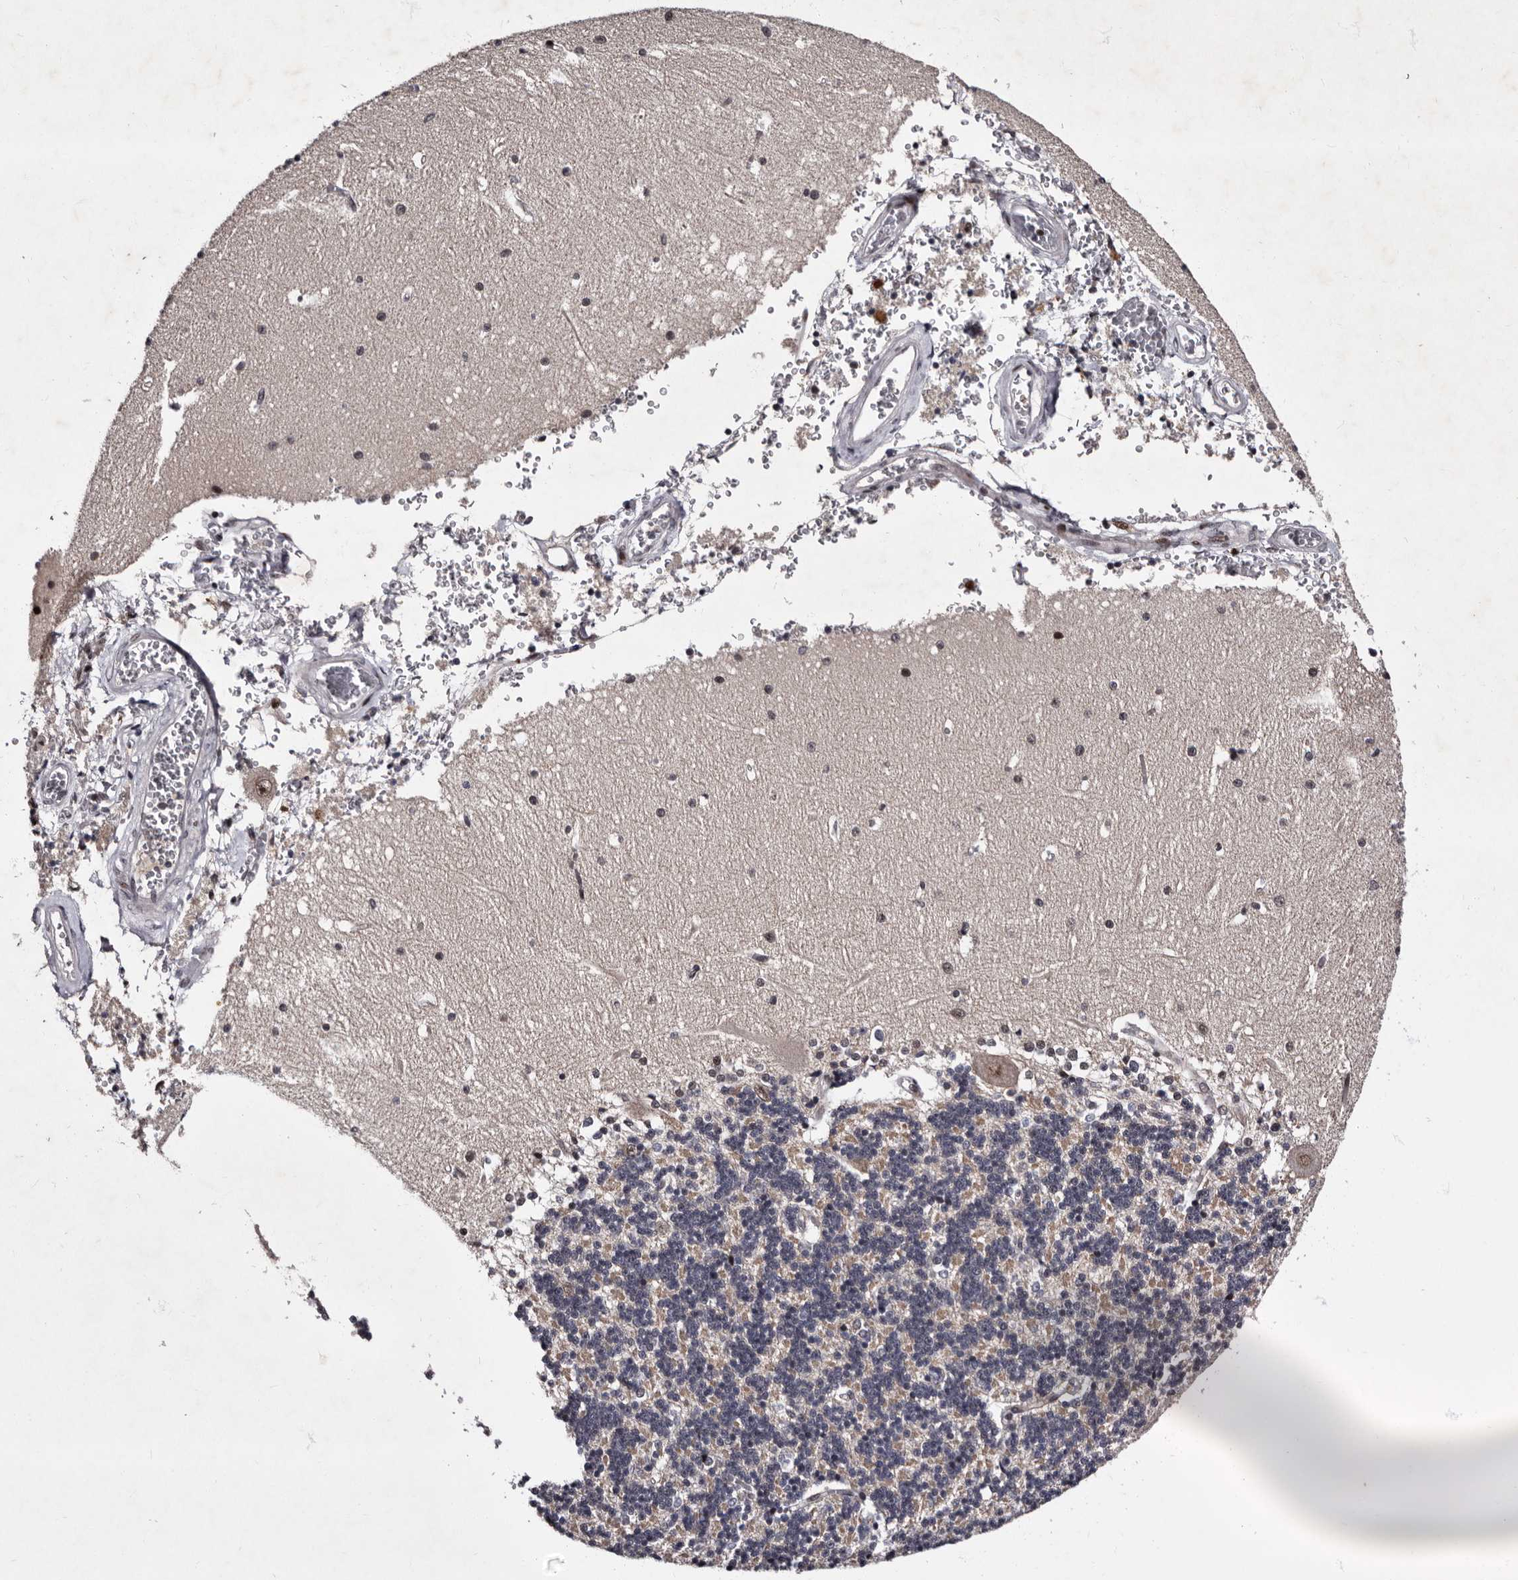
{"staining": {"intensity": "moderate", "quantity": "<25%", "location": "cytoplasmic/membranous,nuclear"}, "tissue": "cerebellum", "cell_type": "Cells in granular layer", "image_type": "normal", "snomed": [{"axis": "morphology", "description": "Normal tissue, NOS"}, {"axis": "topography", "description": "Cerebellum"}], "caption": "Immunohistochemistry (IHC) (DAB (3,3'-diaminobenzidine)) staining of unremarkable human cerebellum shows moderate cytoplasmic/membranous,nuclear protein expression in approximately <25% of cells in granular layer.", "gene": "TNKS", "patient": {"sex": "male", "age": 37}}